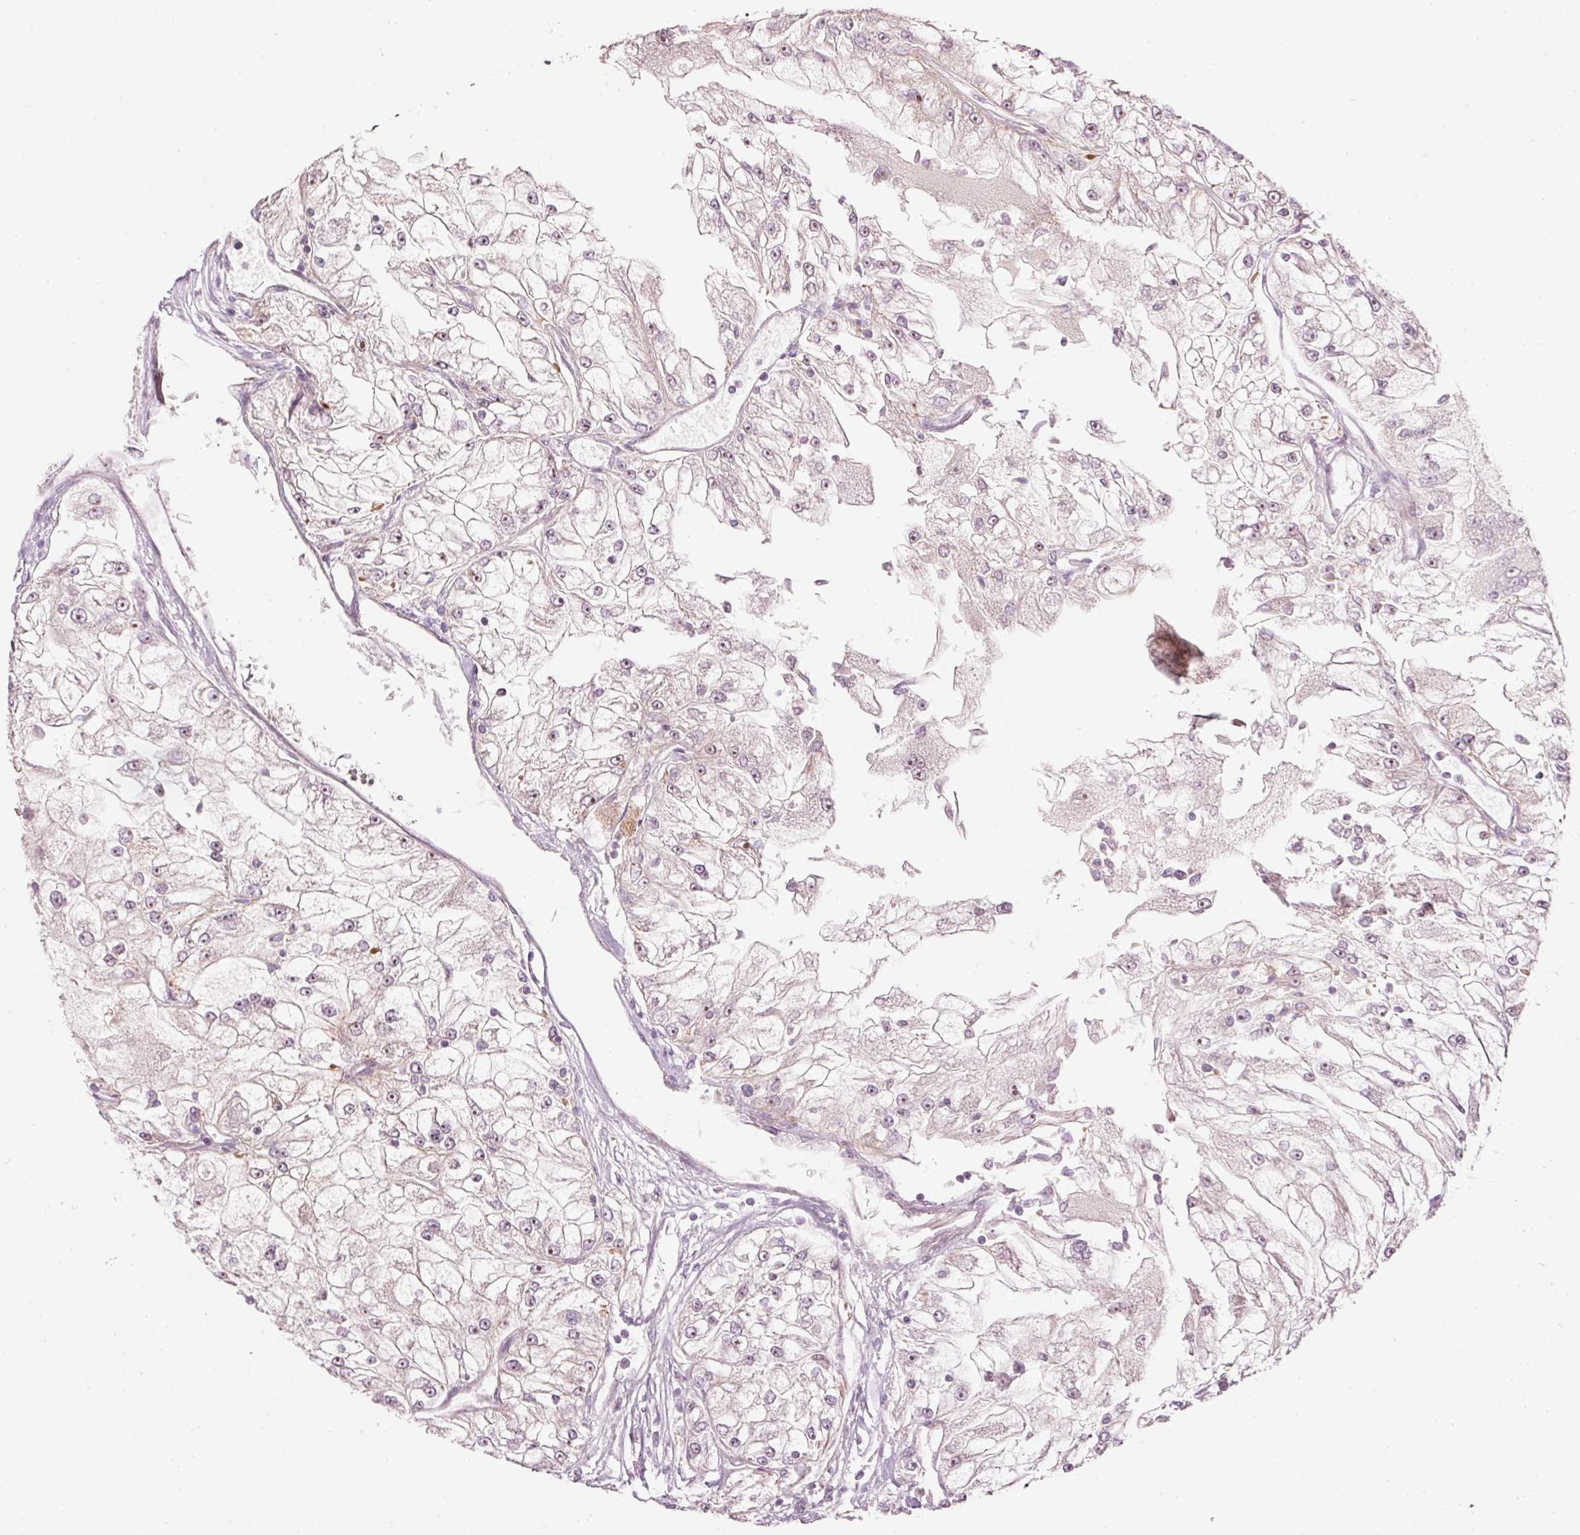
{"staining": {"intensity": "weak", "quantity": "<25%", "location": "nuclear"}, "tissue": "renal cancer", "cell_type": "Tumor cells", "image_type": "cancer", "snomed": [{"axis": "morphology", "description": "Adenocarcinoma, NOS"}, {"axis": "topography", "description": "Kidney"}], "caption": "The histopathology image exhibits no staining of tumor cells in renal adenocarcinoma. (DAB (3,3'-diaminobenzidine) IHC with hematoxylin counter stain).", "gene": "CDC20B", "patient": {"sex": "female", "age": 72}}